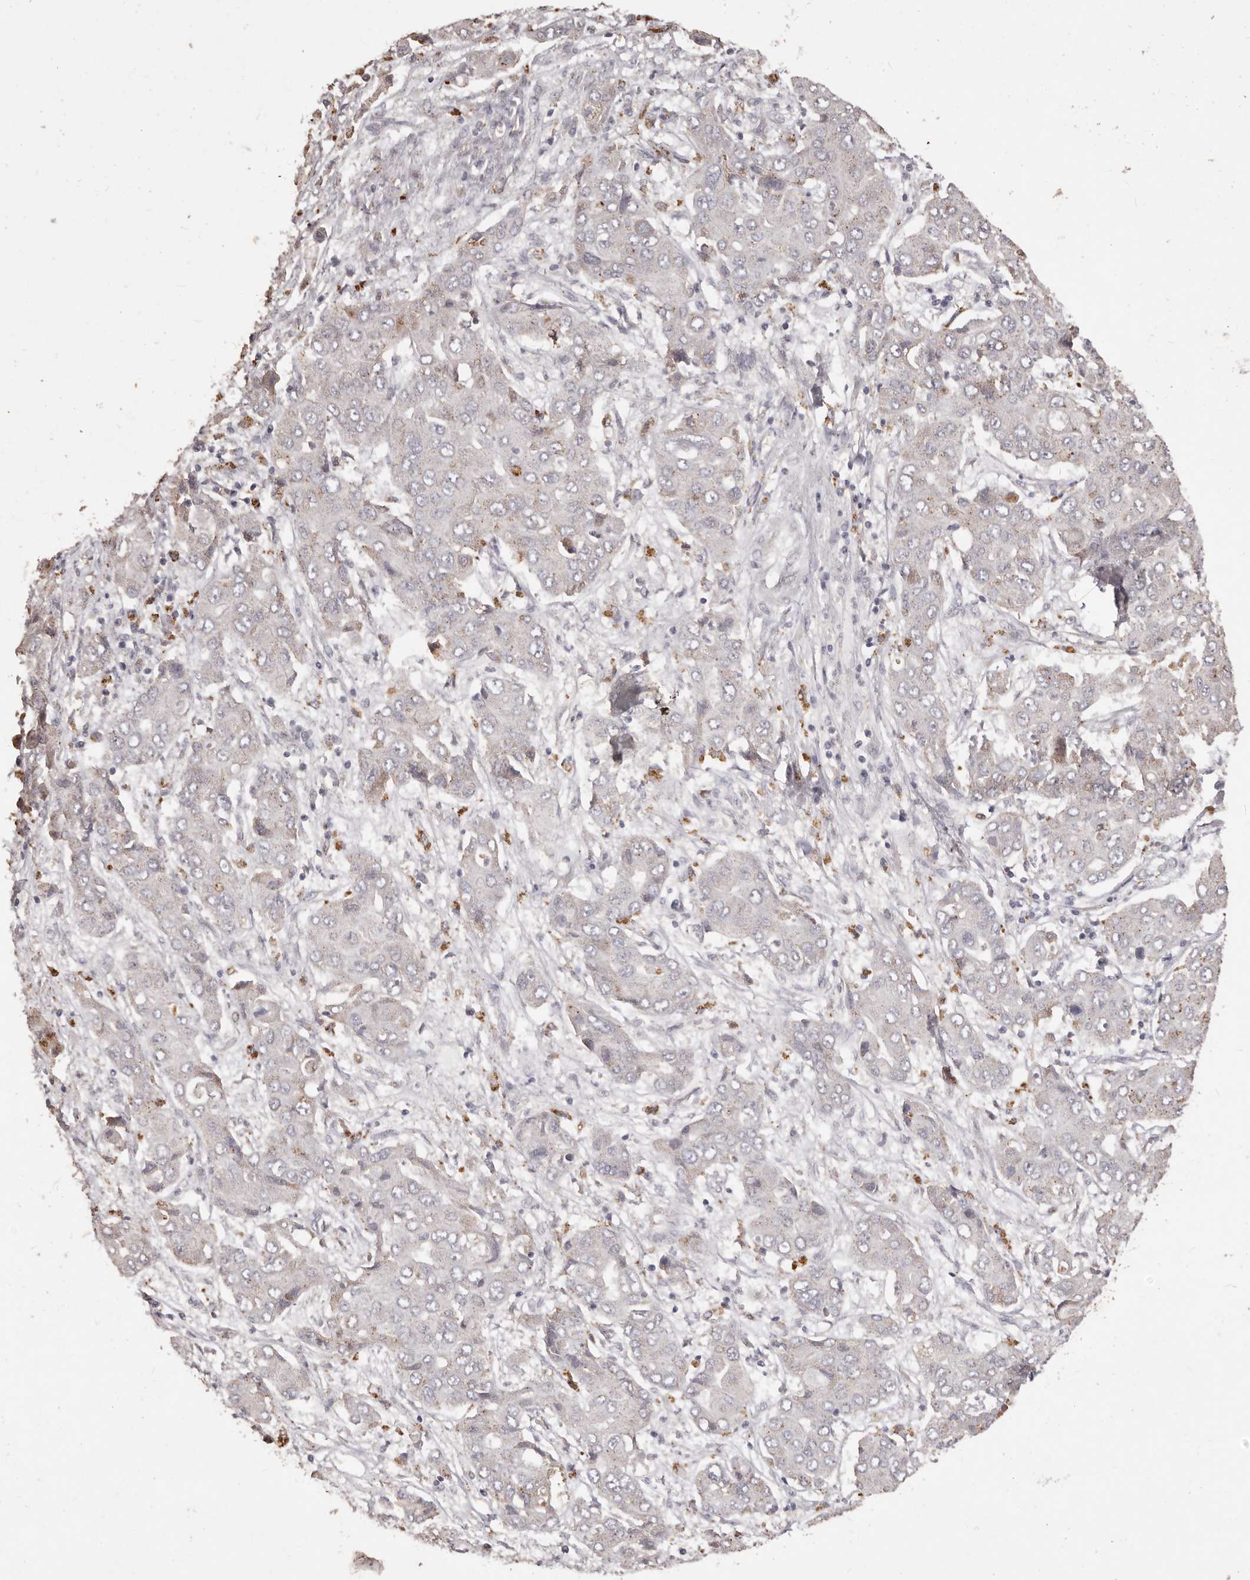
{"staining": {"intensity": "weak", "quantity": "25%-75%", "location": "cytoplasmic/membranous"}, "tissue": "liver cancer", "cell_type": "Tumor cells", "image_type": "cancer", "snomed": [{"axis": "morphology", "description": "Cholangiocarcinoma"}, {"axis": "topography", "description": "Liver"}], "caption": "Approximately 25%-75% of tumor cells in human liver cancer (cholangiocarcinoma) reveal weak cytoplasmic/membranous protein staining as visualized by brown immunohistochemical staining.", "gene": "PRSS27", "patient": {"sex": "male", "age": 67}}